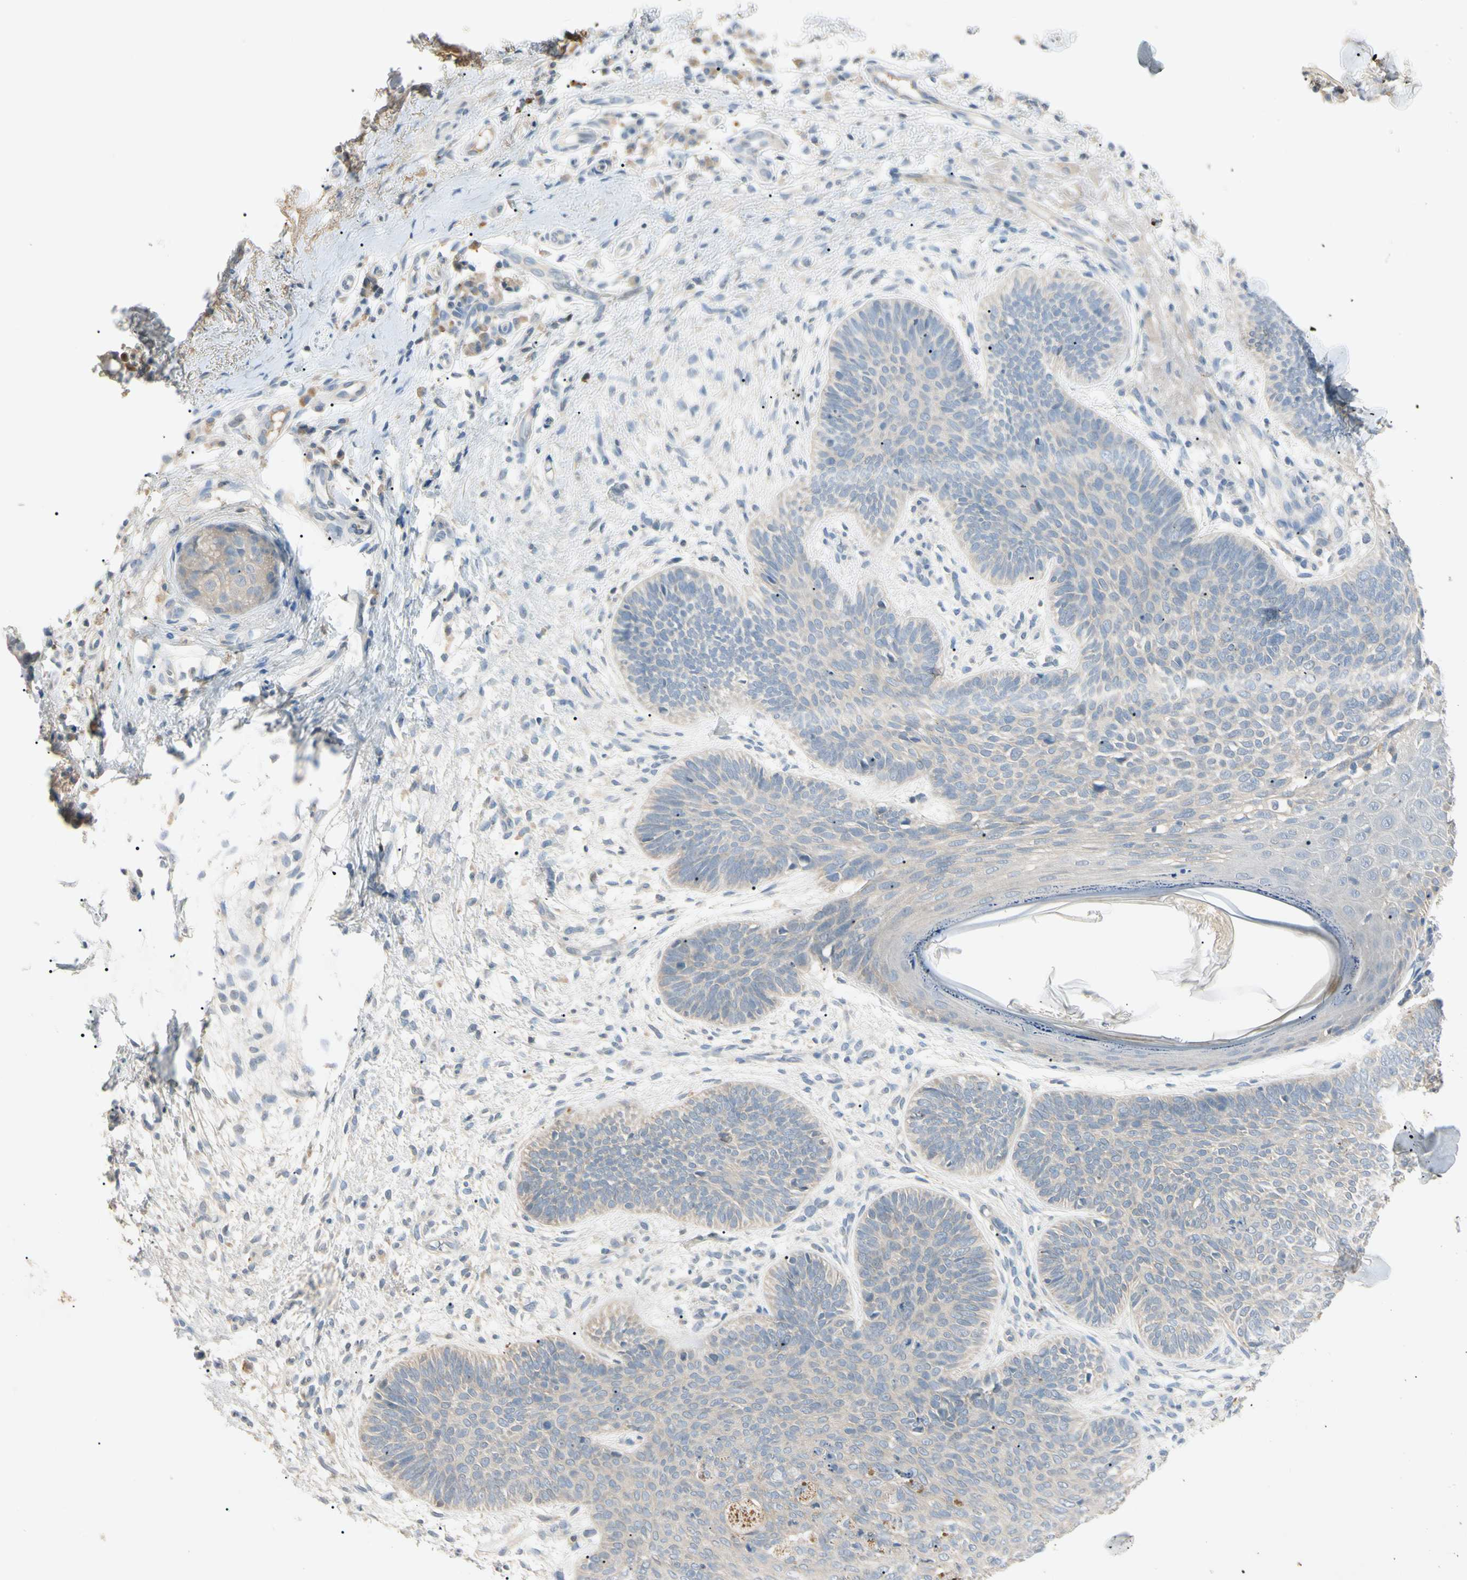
{"staining": {"intensity": "negative", "quantity": "none", "location": "none"}, "tissue": "skin cancer", "cell_type": "Tumor cells", "image_type": "cancer", "snomed": [{"axis": "morphology", "description": "Normal tissue, NOS"}, {"axis": "morphology", "description": "Basal cell carcinoma"}, {"axis": "topography", "description": "Skin"}], "caption": "Skin cancer was stained to show a protein in brown. There is no significant staining in tumor cells.", "gene": "PRSS21", "patient": {"sex": "male", "age": 52}}